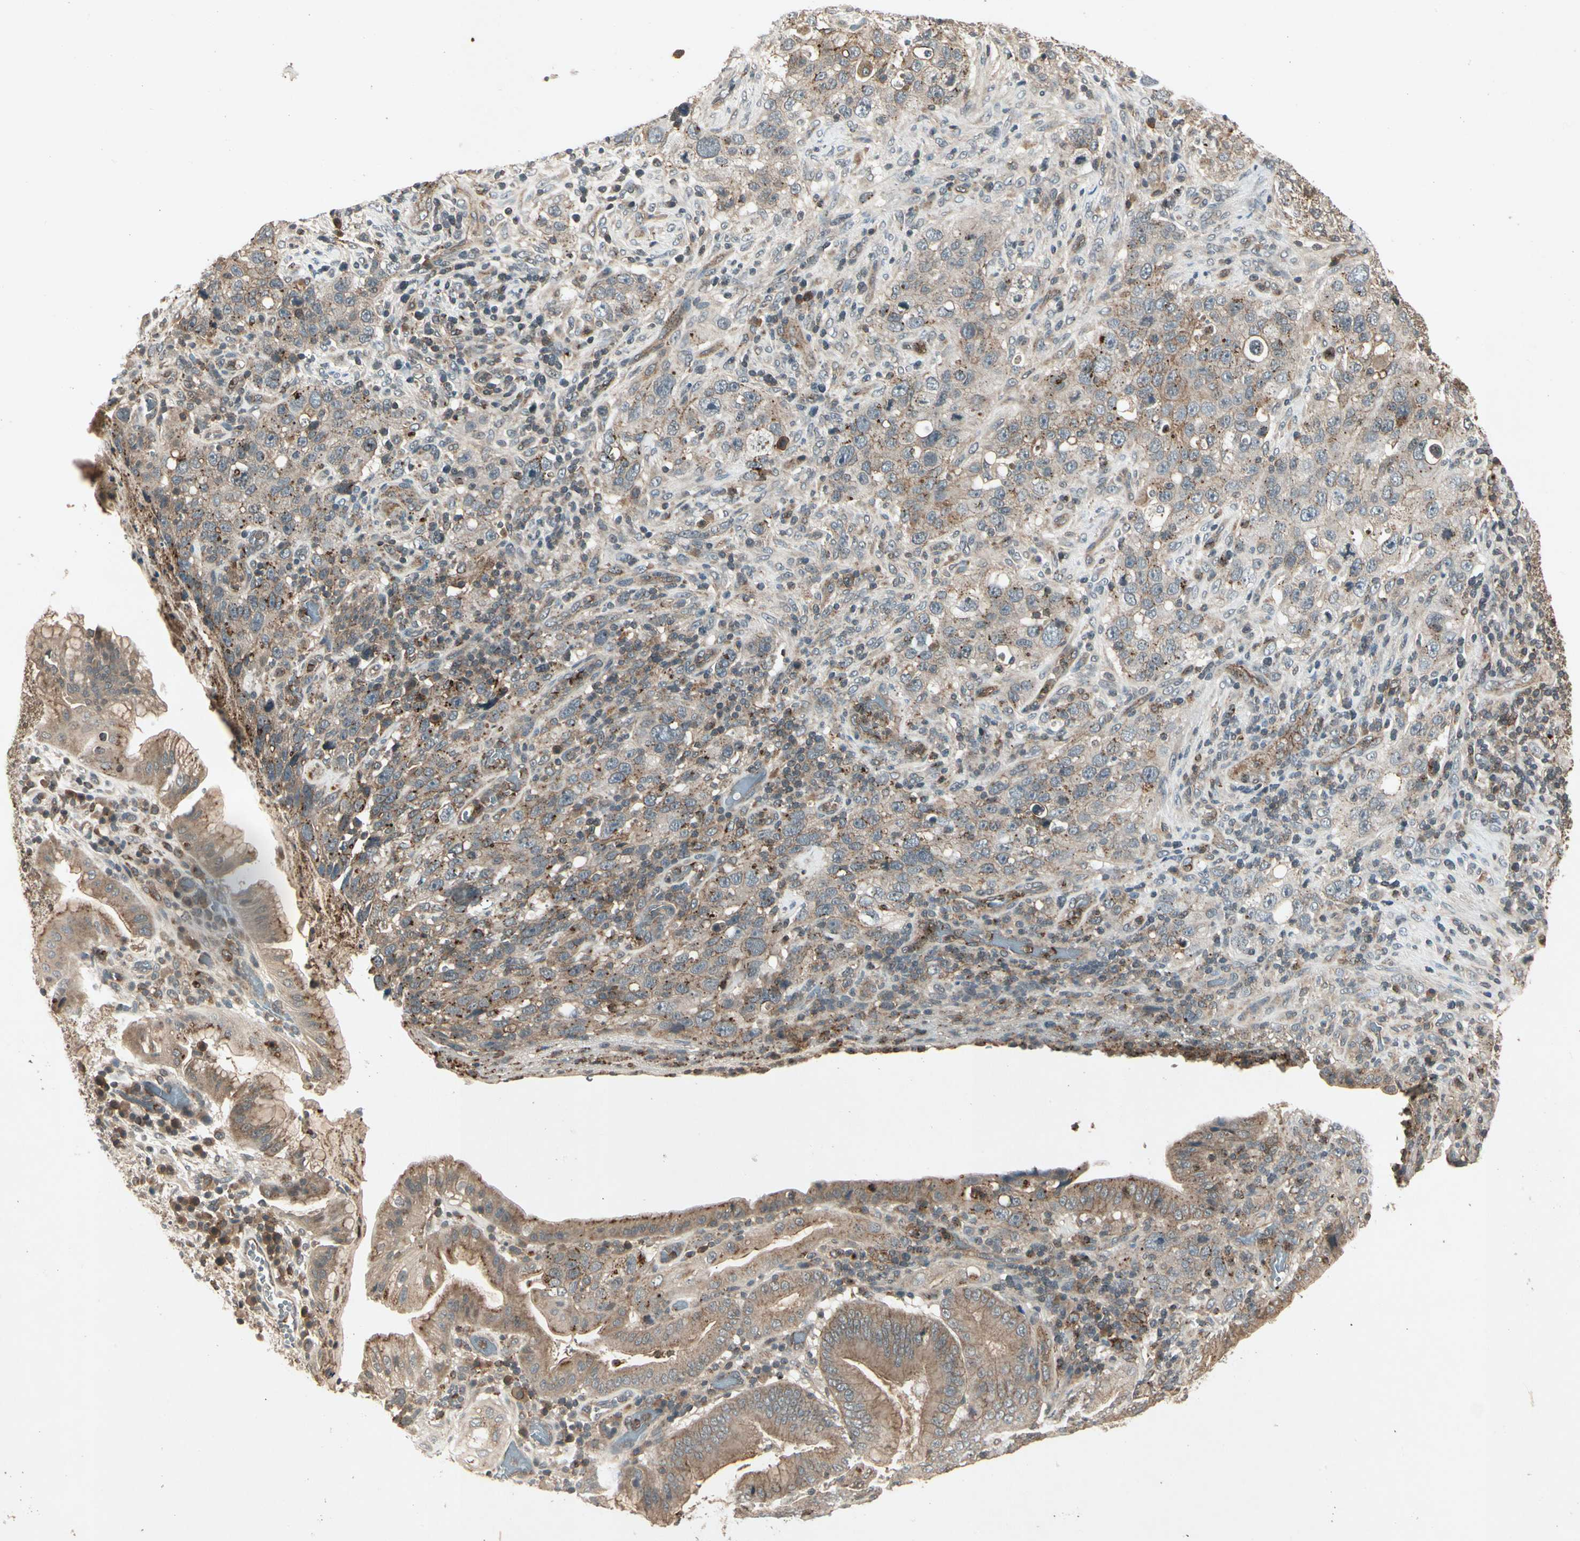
{"staining": {"intensity": "strong", "quantity": "25%-75%", "location": "cytoplasmic/membranous"}, "tissue": "stomach cancer", "cell_type": "Tumor cells", "image_type": "cancer", "snomed": [{"axis": "morphology", "description": "Normal tissue, NOS"}, {"axis": "morphology", "description": "Adenocarcinoma, NOS"}, {"axis": "topography", "description": "Stomach"}], "caption": "Tumor cells demonstrate strong cytoplasmic/membranous positivity in about 25%-75% of cells in adenocarcinoma (stomach).", "gene": "FLOT1", "patient": {"sex": "male", "age": 48}}